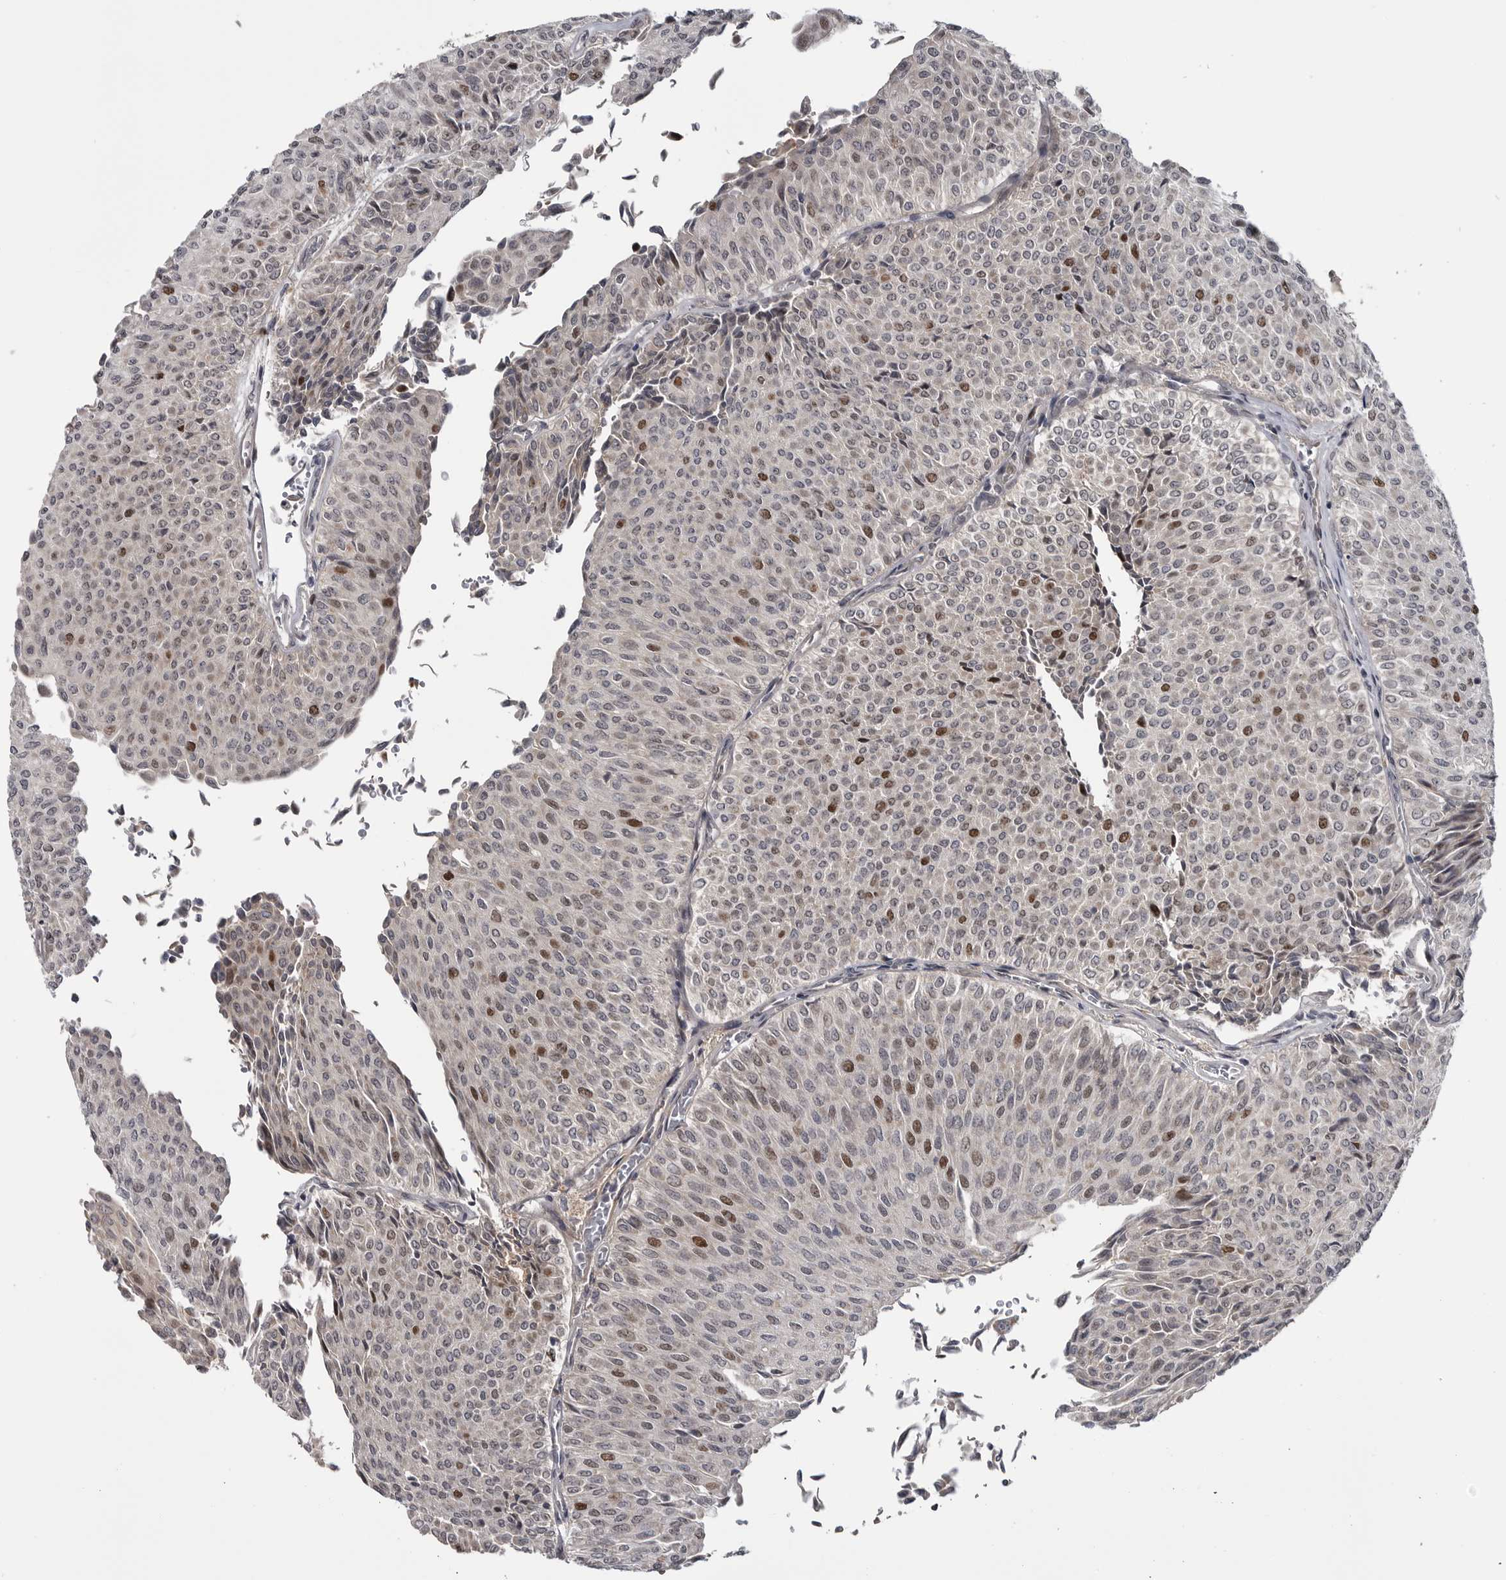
{"staining": {"intensity": "moderate", "quantity": "<25%", "location": "nuclear"}, "tissue": "urothelial cancer", "cell_type": "Tumor cells", "image_type": "cancer", "snomed": [{"axis": "morphology", "description": "Urothelial carcinoma, Low grade"}, {"axis": "topography", "description": "Urinary bladder"}], "caption": "DAB (3,3'-diaminobenzidine) immunohistochemical staining of human low-grade urothelial carcinoma demonstrates moderate nuclear protein expression in about <25% of tumor cells.", "gene": "ZNF277", "patient": {"sex": "male", "age": 78}}